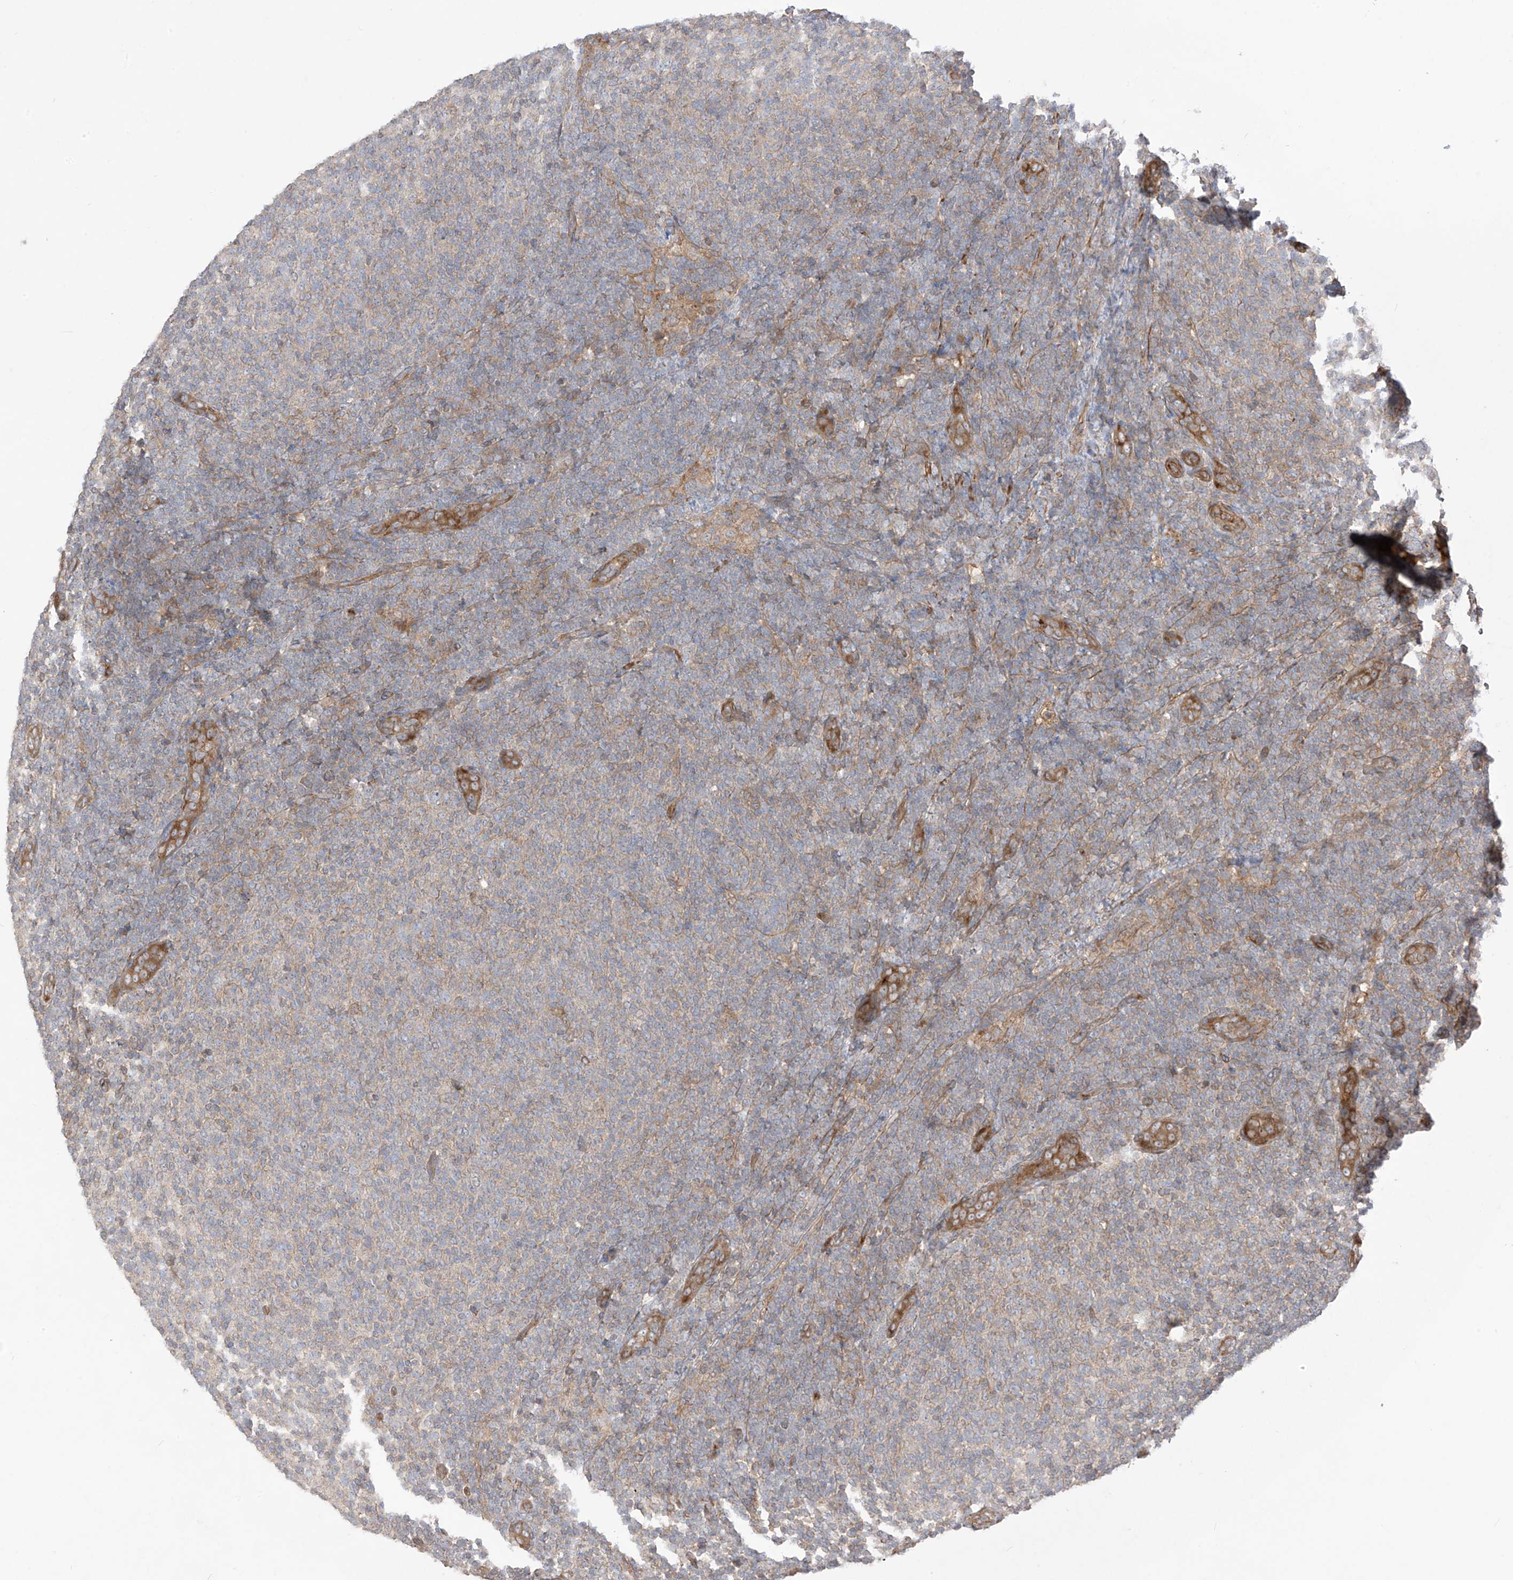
{"staining": {"intensity": "weak", "quantity": "<25%", "location": "cytoplasmic/membranous"}, "tissue": "lymphoma", "cell_type": "Tumor cells", "image_type": "cancer", "snomed": [{"axis": "morphology", "description": "Malignant lymphoma, non-Hodgkin's type, Low grade"}, {"axis": "topography", "description": "Lymph node"}], "caption": "This is a micrograph of IHC staining of lymphoma, which shows no positivity in tumor cells. (Immunohistochemistry (ihc), brightfield microscopy, high magnification).", "gene": "TRMU", "patient": {"sex": "male", "age": 66}}